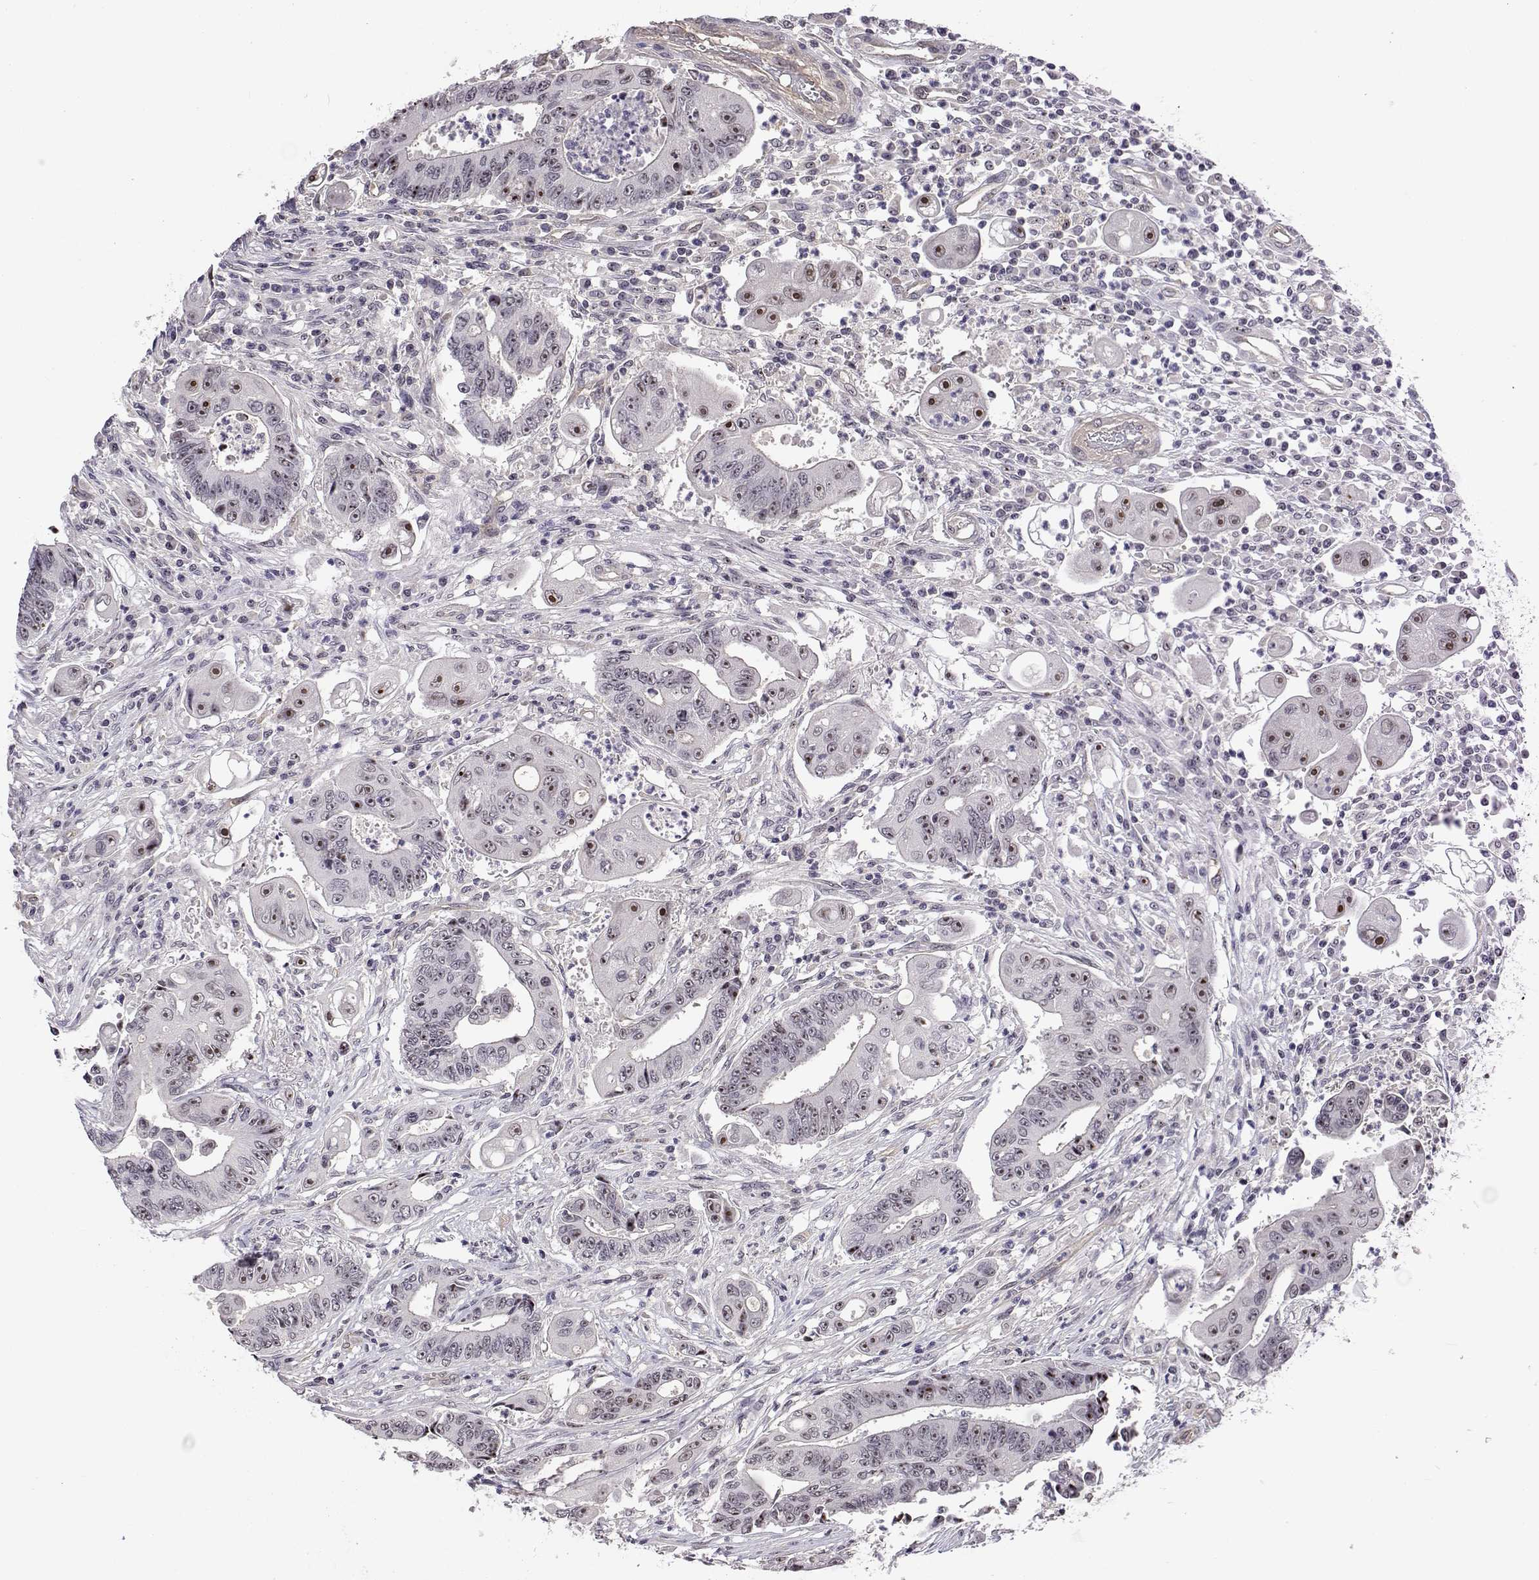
{"staining": {"intensity": "moderate", "quantity": "<25%", "location": "nuclear"}, "tissue": "colorectal cancer", "cell_type": "Tumor cells", "image_type": "cancer", "snomed": [{"axis": "morphology", "description": "Adenocarcinoma, NOS"}, {"axis": "topography", "description": "Rectum"}], "caption": "This histopathology image displays immunohistochemistry (IHC) staining of human adenocarcinoma (colorectal), with low moderate nuclear positivity in approximately <25% of tumor cells.", "gene": "NHP2", "patient": {"sex": "male", "age": 54}}